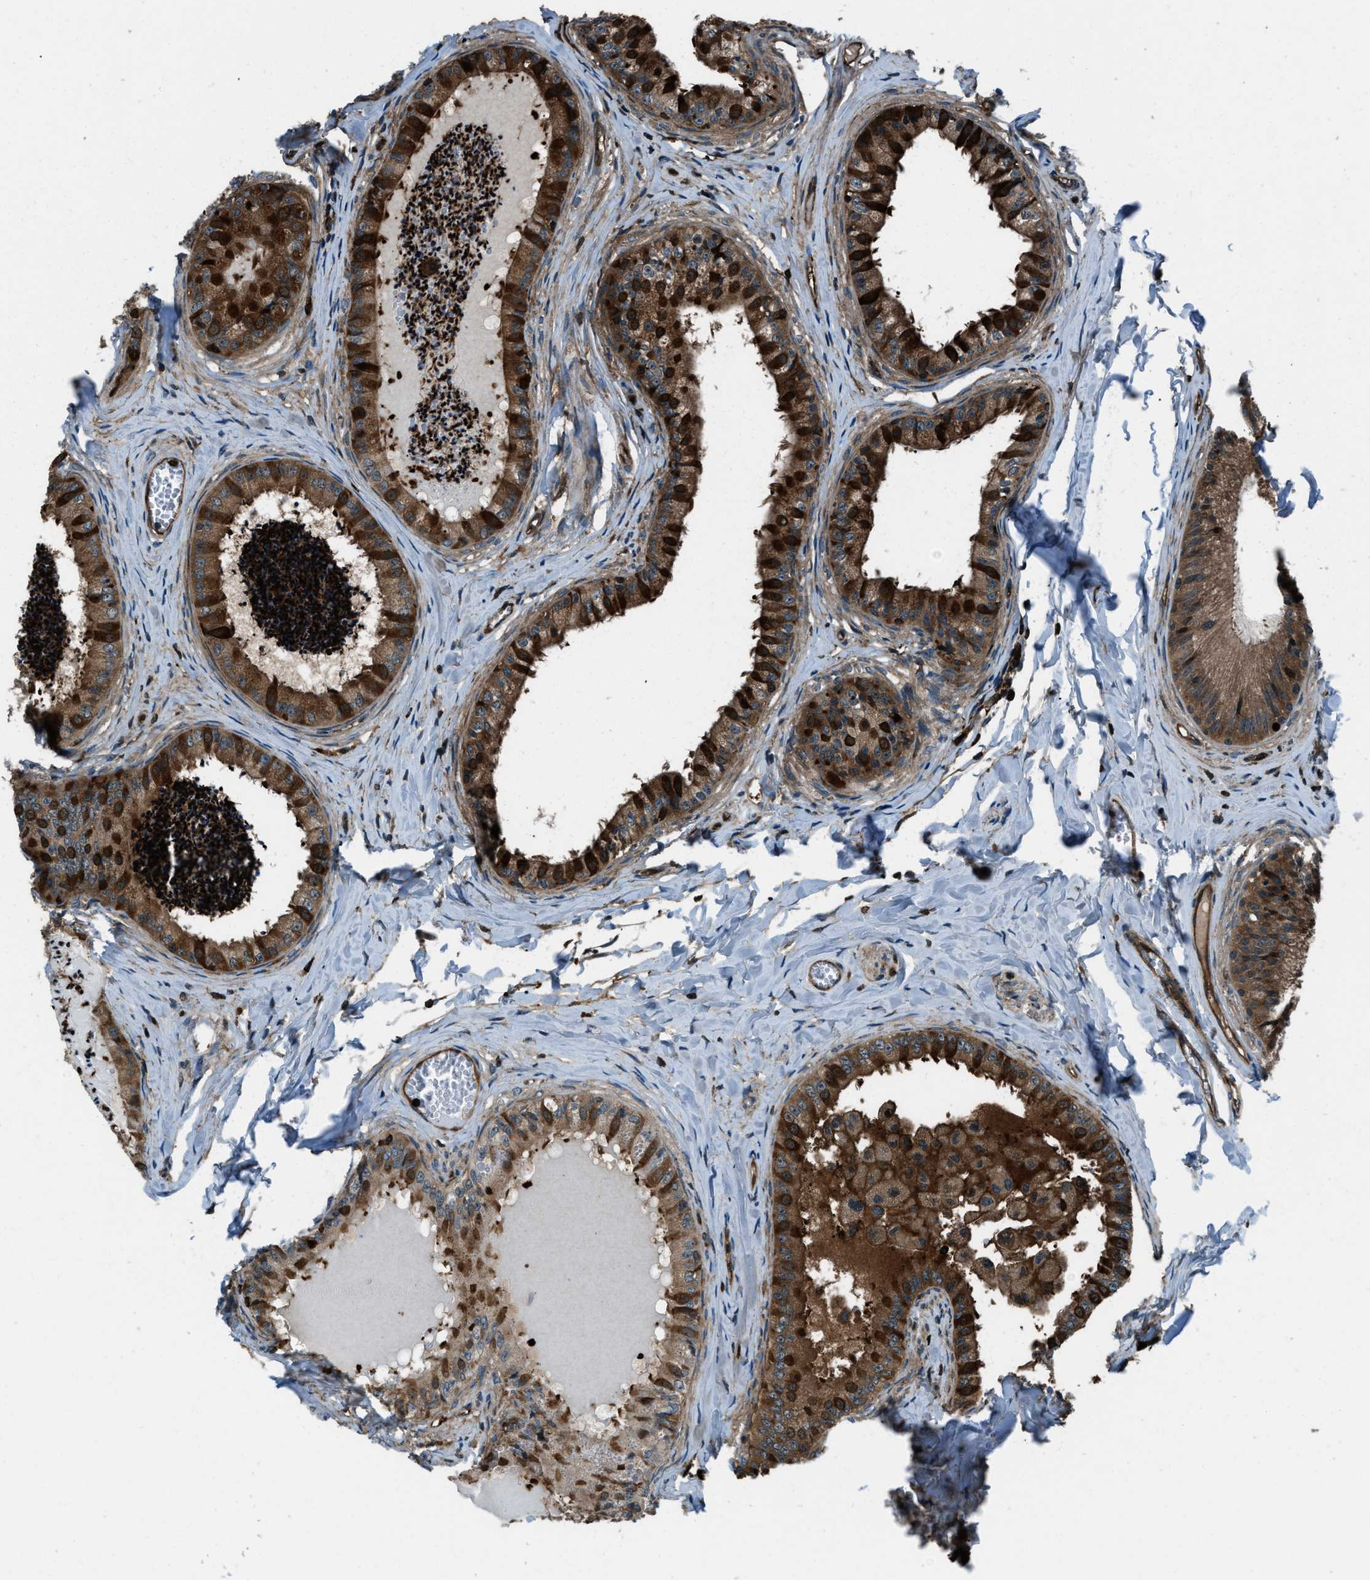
{"staining": {"intensity": "strong", "quantity": ">75%", "location": "cytoplasmic/membranous"}, "tissue": "epididymis", "cell_type": "Glandular cells", "image_type": "normal", "snomed": [{"axis": "morphology", "description": "Normal tissue, NOS"}, {"axis": "topography", "description": "Epididymis"}], "caption": "Glandular cells exhibit high levels of strong cytoplasmic/membranous expression in approximately >75% of cells in unremarkable human epididymis.", "gene": "SNX30", "patient": {"sex": "male", "age": 31}}